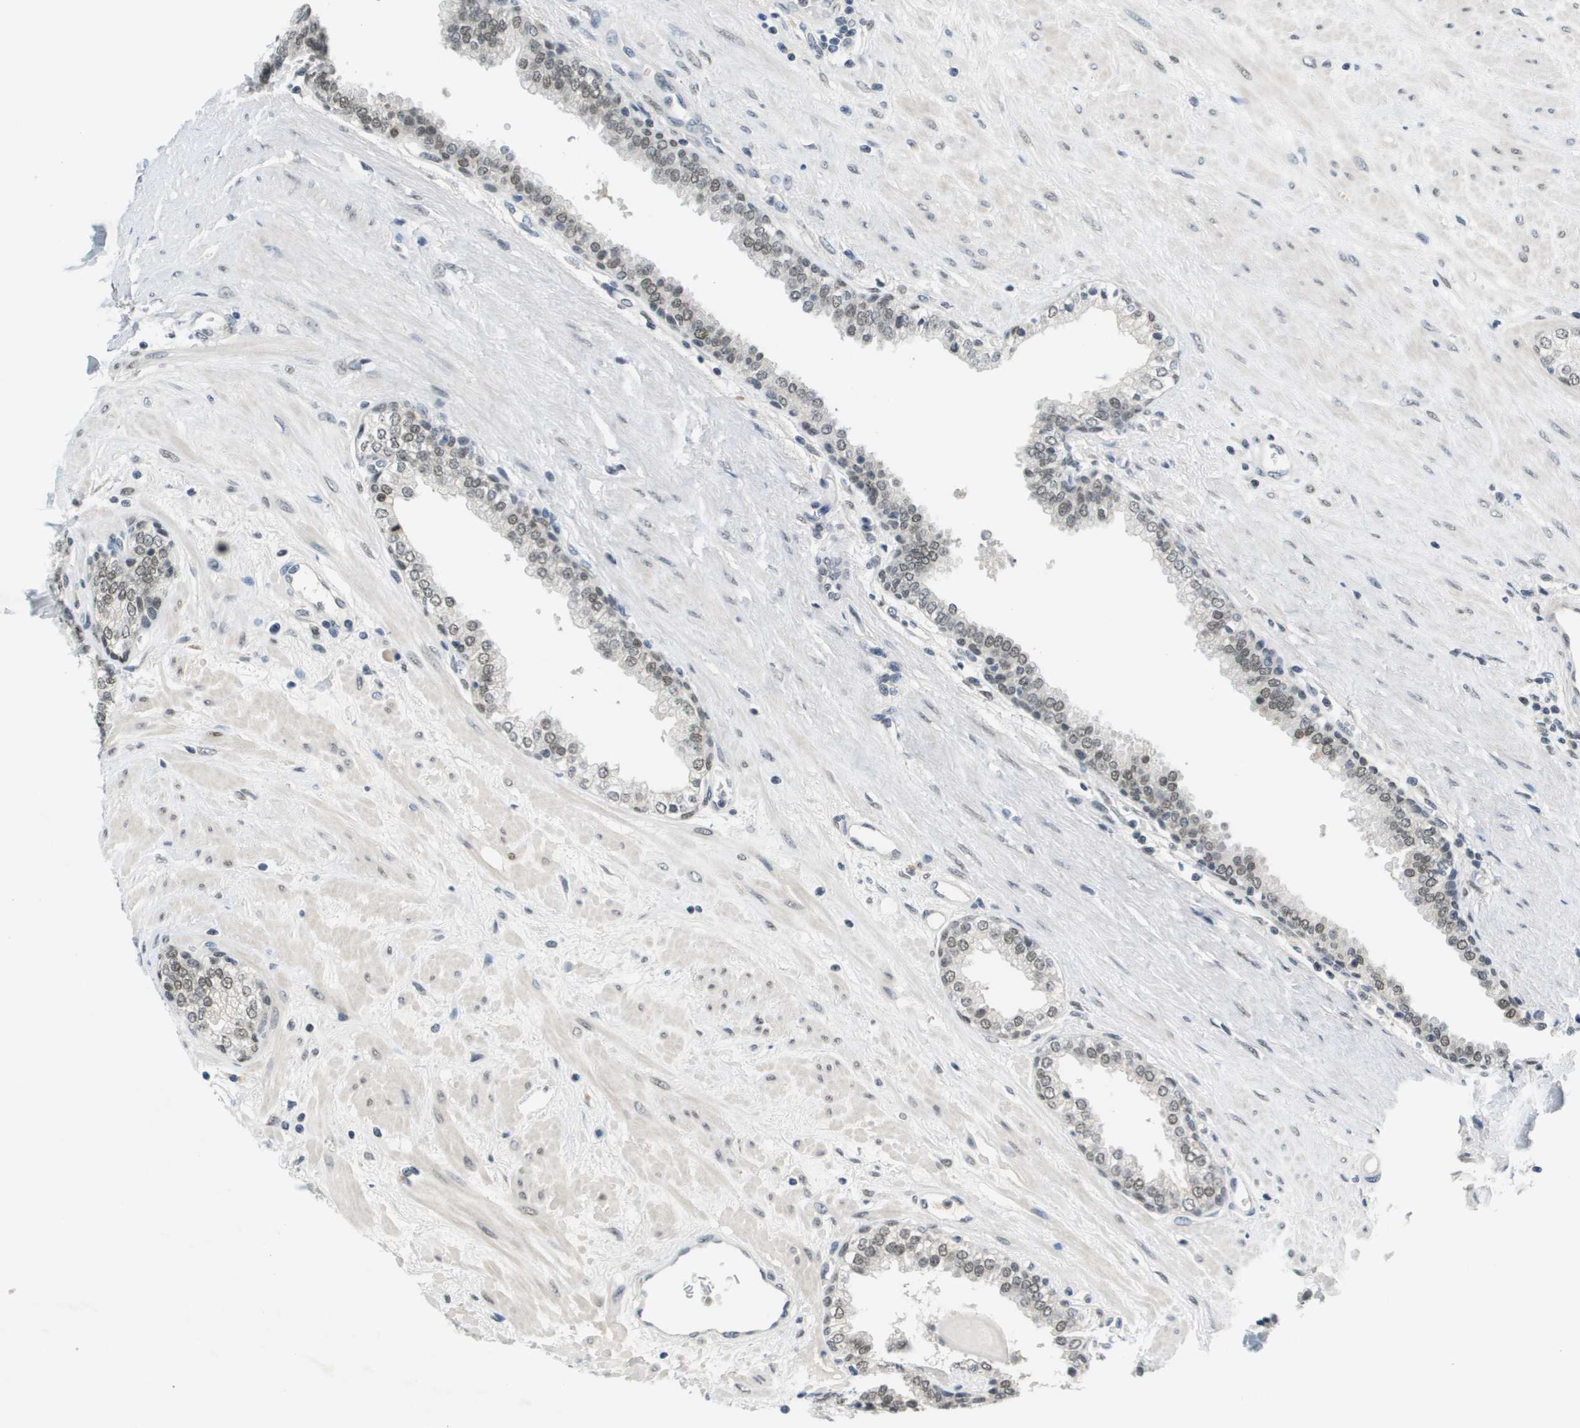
{"staining": {"intensity": "weak", "quantity": "25%-75%", "location": "nuclear"}, "tissue": "prostate", "cell_type": "Glandular cells", "image_type": "normal", "snomed": [{"axis": "morphology", "description": "Normal tissue, NOS"}, {"axis": "topography", "description": "Prostate"}], "caption": "Immunohistochemistry photomicrograph of unremarkable prostate stained for a protein (brown), which demonstrates low levels of weak nuclear positivity in about 25%-75% of glandular cells.", "gene": "CBX5", "patient": {"sex": "male", "age": 51}}